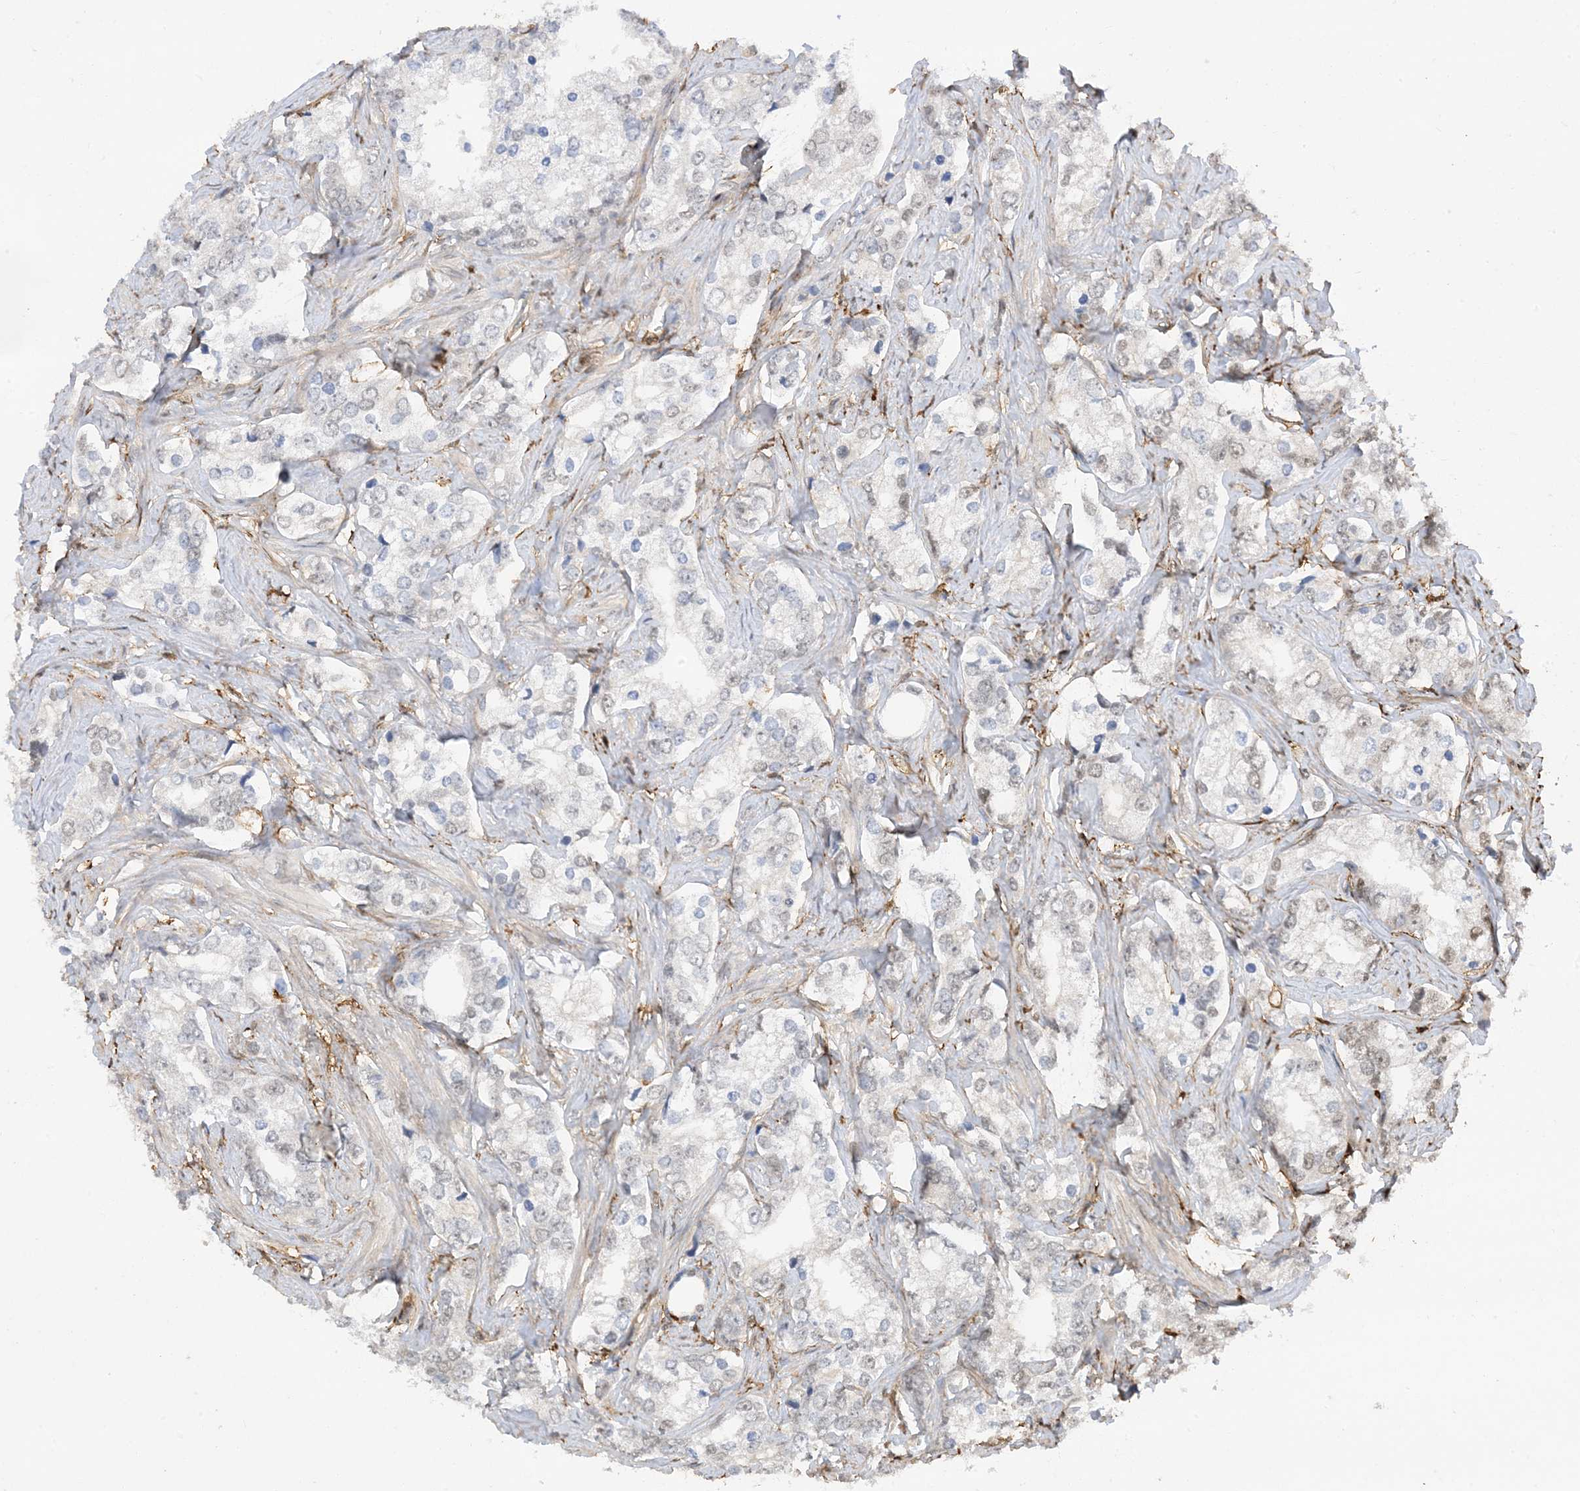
{"staining": {"intensity": "weak", "quantity": "<25%", "location": "nuclear"}, "tissue": "prostate cancer", "cell_type": "Tumor cells", "image_type": "cancer", "snomed": [{"axis": "morphology", "description": "Adenocarcinoma, High grade"}, {"axis": "topography", "description": "Prostate"}], "caption": "Immunohistochemical staining of prostate cancer exhibits no significant expression in tumor cells. Brightfield microscopy of immunohistochemistry (IHC) stained with DAB (brown) and hematoxylin (blue), captured at high magnification.", "gene": "PHACTR2", "patient": {"sex": "male", "age": 66}}